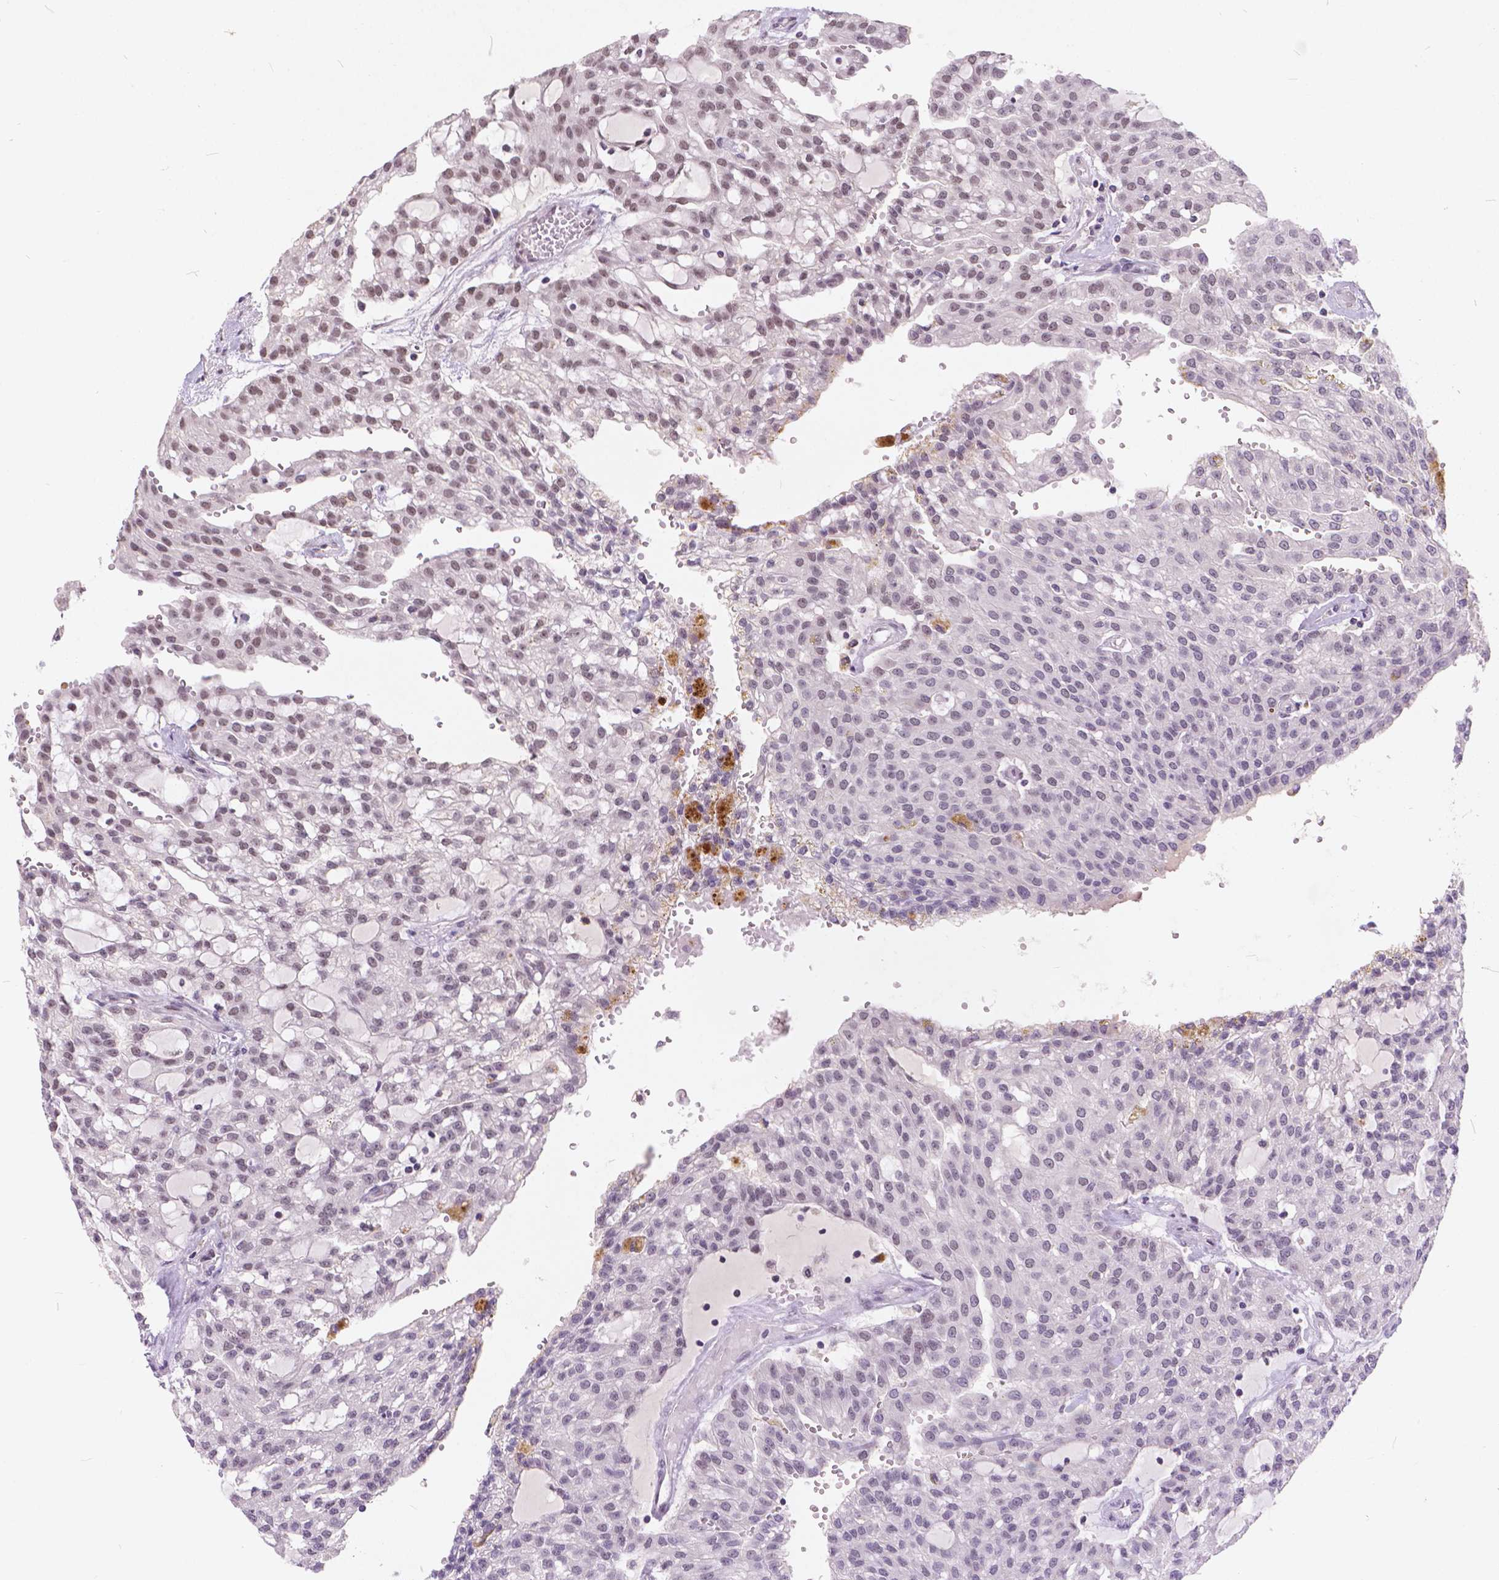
{"staining": {"intensity": "weak", "quantity": "25%-75%", "location": "nuclear"}, "tissue": "renal cancer", "cell_type": "Tumor cells", "image_type": "cancer", "snomed": [{"axis": "morphology", "description": "Adenocarcinoma, NOS"}, {"axis": "topography", "description": "Kidney"}], "caption": "Immunohistochemistry of human renal adenocarcinoma shows low levels of weak nuclear staining in about 25%-75% of tumor cells.", "gene": "FAM53A", "patient": {"sex": "male", "age": 63}}